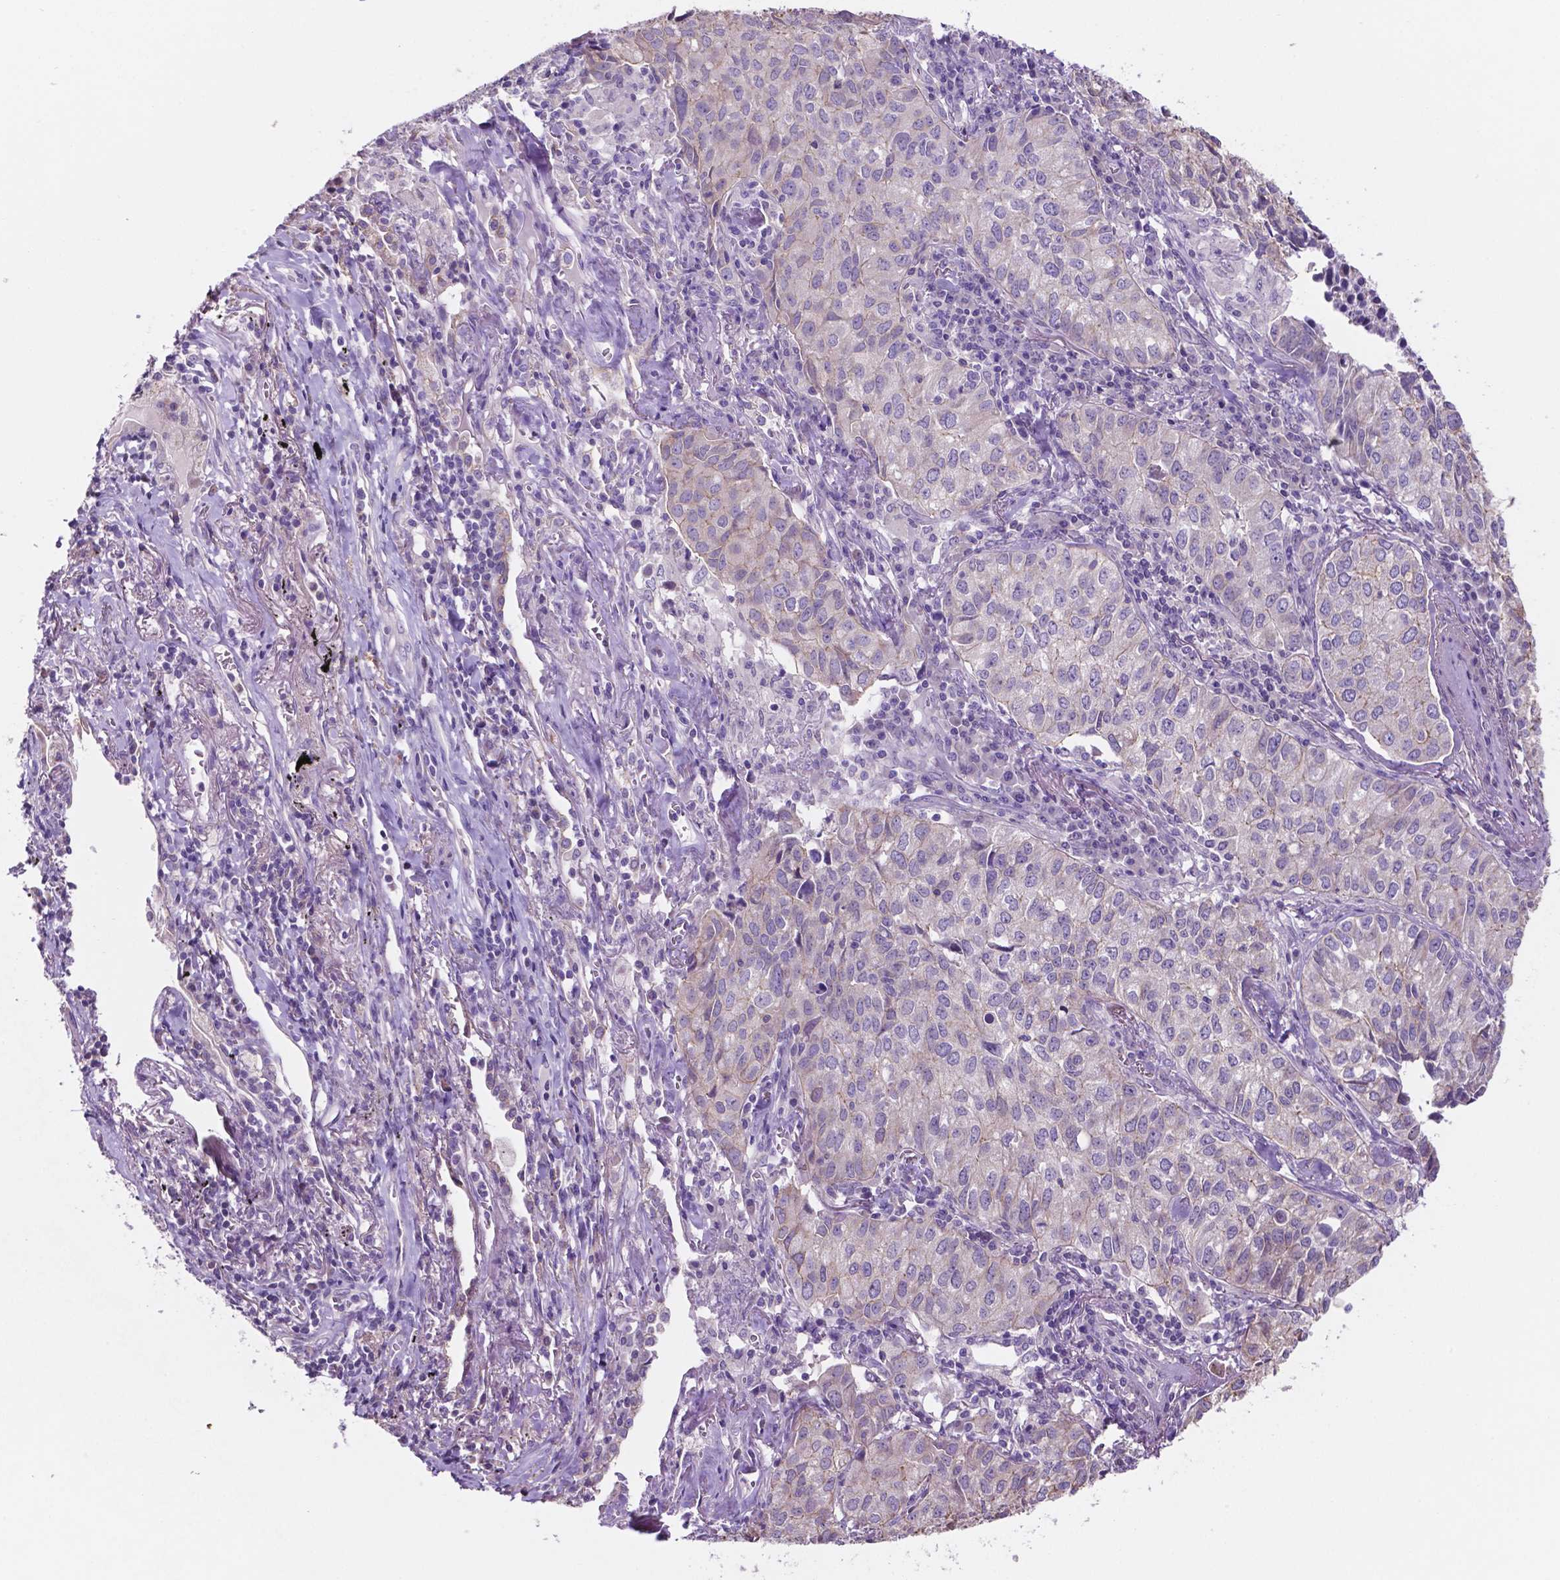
{"staining": {"intensity": "negative", "quantity": "none", "location": "none"}, "tissue": "lung cancer", "cell_type": "Tumor cells", "image_type": "cancer", "snomed": [{"axis": "morphology", "description": "Adenocarcinoma, NOS"}, {"axis": "topography", "description": "Lung"}], "caption": "Immunohistochemistry micrograph of adenocarcinoma (lung) stained for a protein (brown), which shows no expression in tumor cells.", "gene": "MKRN2OS", "patient": {"sex": "female", "age": 50}}